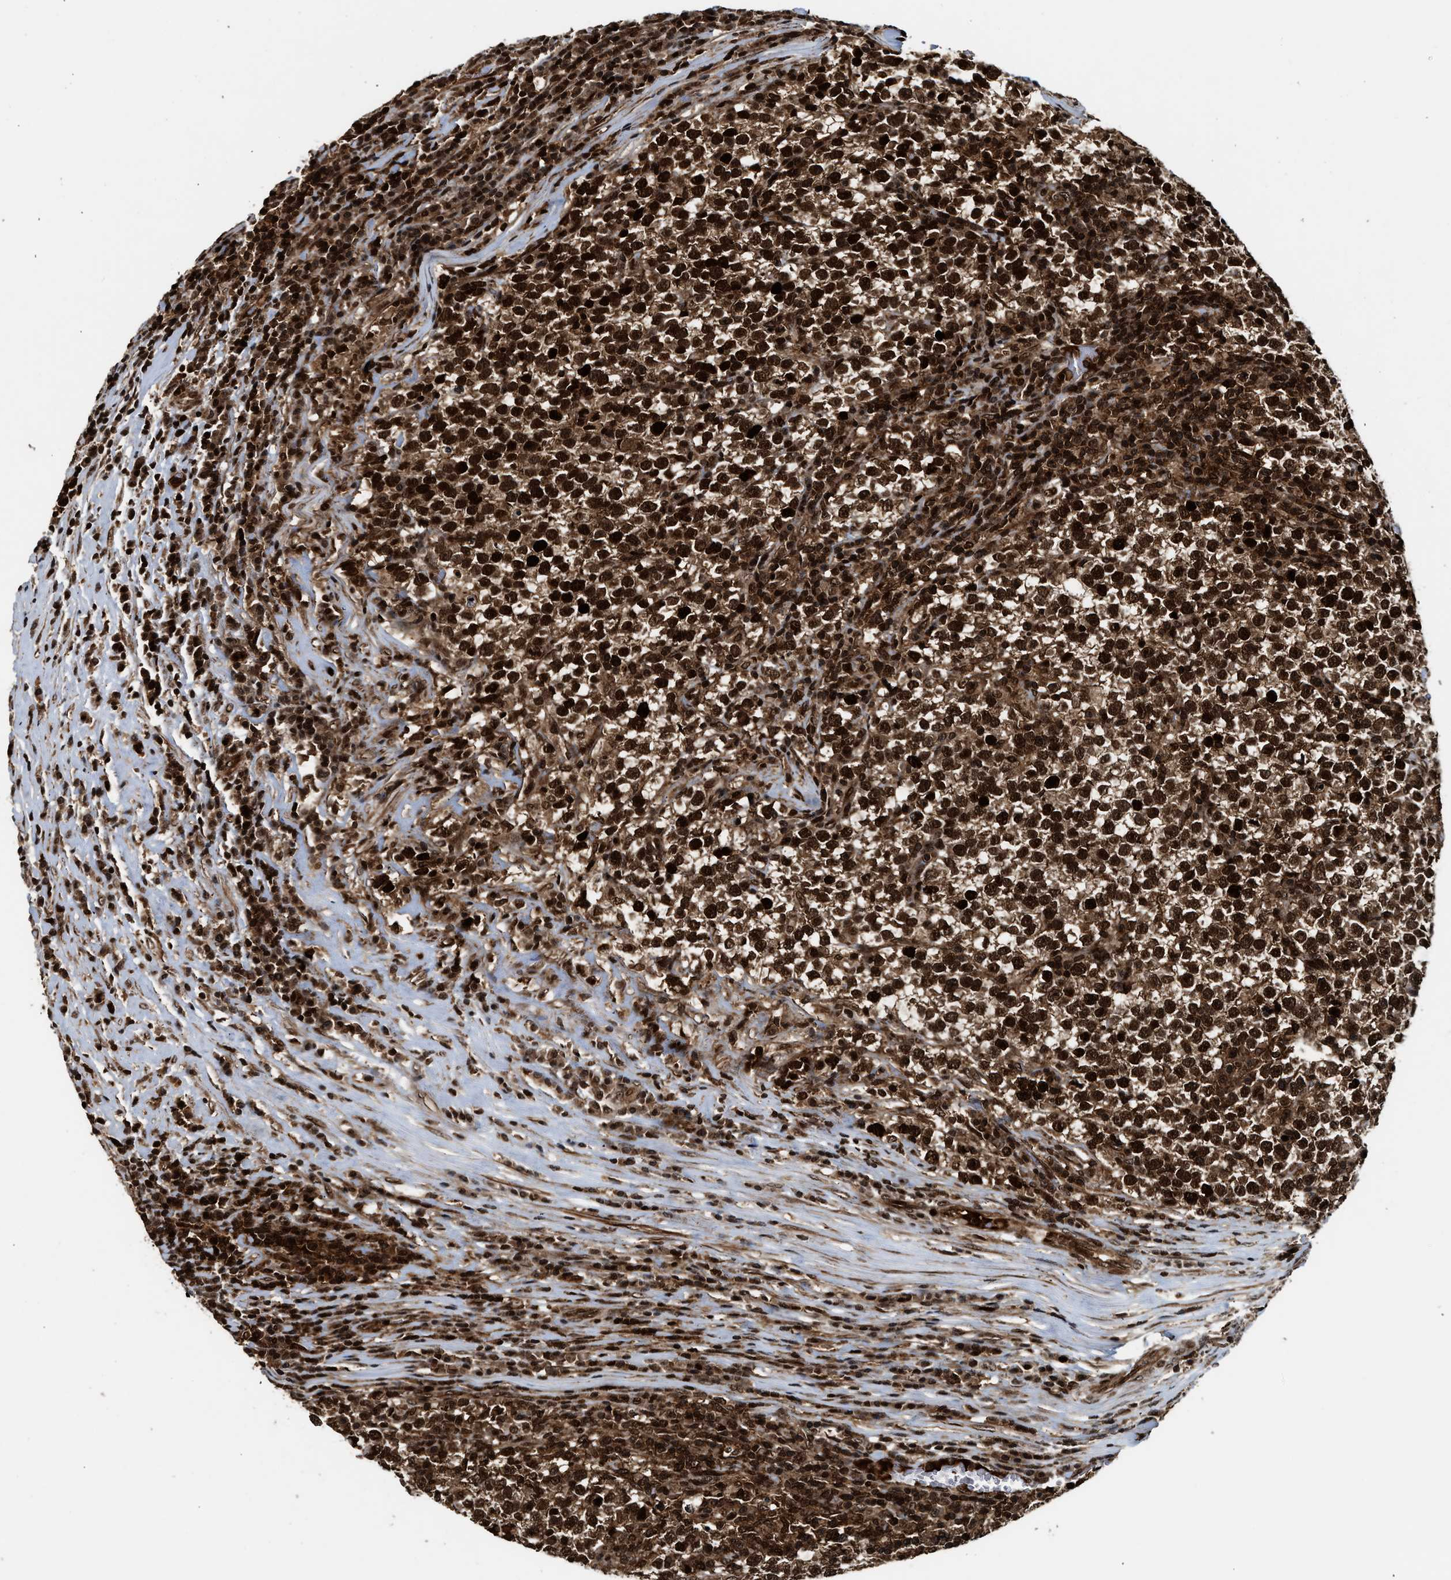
{"staining": {"intensity": "strong", "quantity": ">75%", "location": "cytoplasmic/membranous,nuclear"}, "tissue": "testis cancer", "cell_type": "Tumor cells", "image_type": "cancer", "snomed": [{"axis": "morphology", "description": "Seminoma, NOS"}, {"axis": "topography", "description": "Testis"}], "caption": "A high-resolution micrograph shows immunohistochemistry (IHC) staining of testis cancer, which displays strong cytoplasmic/membranous and nuclear staining in approximately >75% of tumor cells.", "gene": "MDM2", "patient": {"sex": "male", "age": 43}}